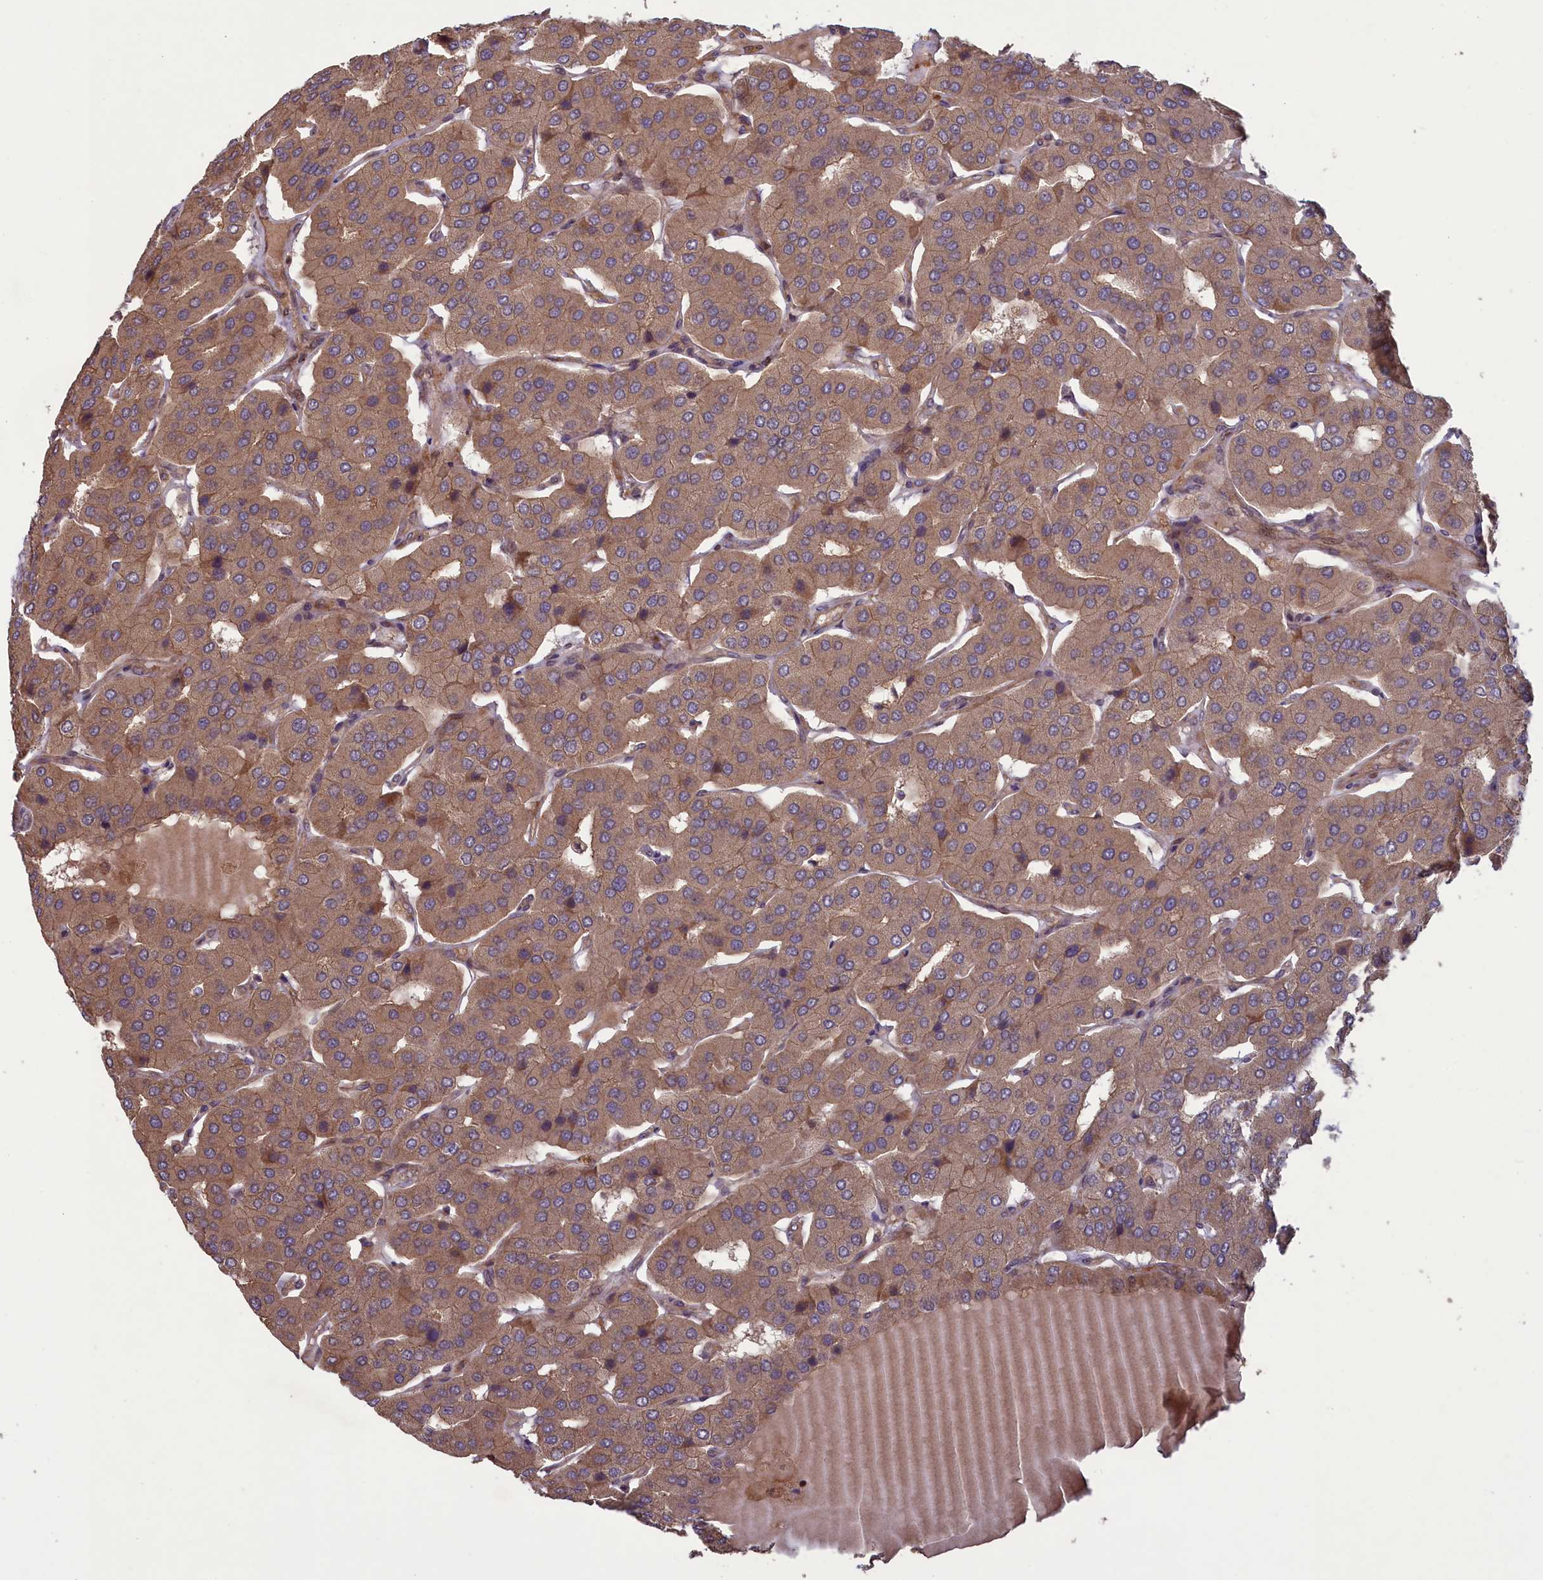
{"staining": {"intensity": "weak", "quantity": ">75%", "location": "cytoplasmic/membranous"}, "tissue": "parathyroid gland", "cell_type": "Glandular cells", "image_type": "normal", "snomed": [{"axis": "morphology", "description": "Normal tissue, NOS"}, {"axis": "morphology", "description": "Adenoma, NOS"}, {"axis": "topography", "description": "Parathyroid gland"}], "caption": "Glandular cells demonstrate low levels of weak cytoplasmic/membranous positivity in approximately >75% of cells in unremarkable parathyroid gland. The staining is performed using DAB (3,3'-diaminobenzidine) brown chromogen to label protein expression. The nuclei are counter-stained blue using hematoxylin.", "gene": "CIAO2B", "patient": {"sex": "female", "age": 86}}